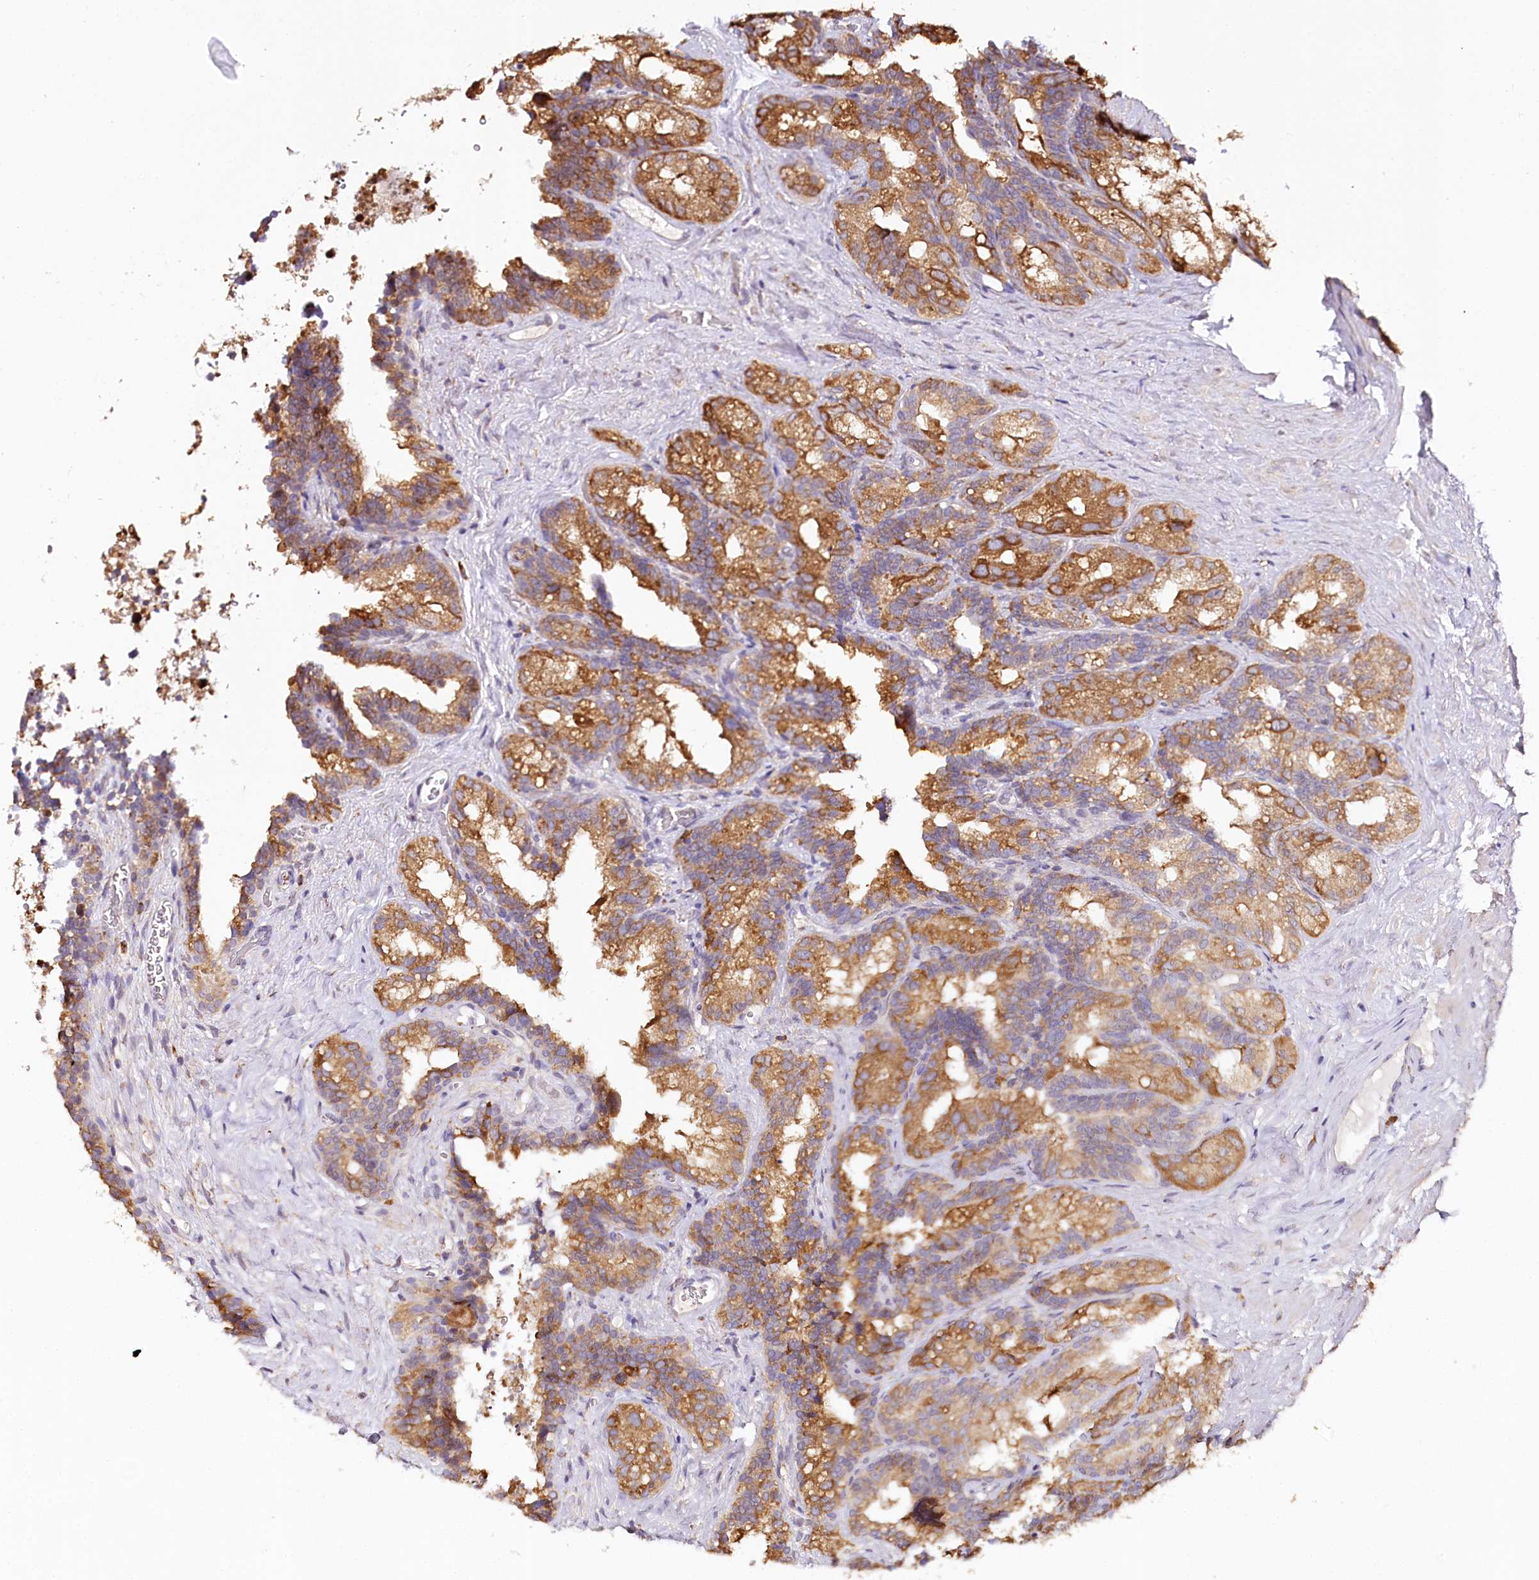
{"staining": {"intensity": "strong", "quantity": ">75%", "location": "cytoplasmic/membranous"}, "tissue": "seminal vesicle", "cell_type": "Glandular cells", "image_type": "normal", "snomed": [{"axis": "morphology", "description": "Normal tissue, NOS"}, {"axis": "topography", "description": "Seminal veicle"}], "caption": "This image displays immunohistochemistry staining of normal human seminal vesicle, with high strong cytoplasmic/membranous positivity in about >75% of glandular cells.", "gene": "VEGFA", "patient": {"sex": "male", "age": 60}}